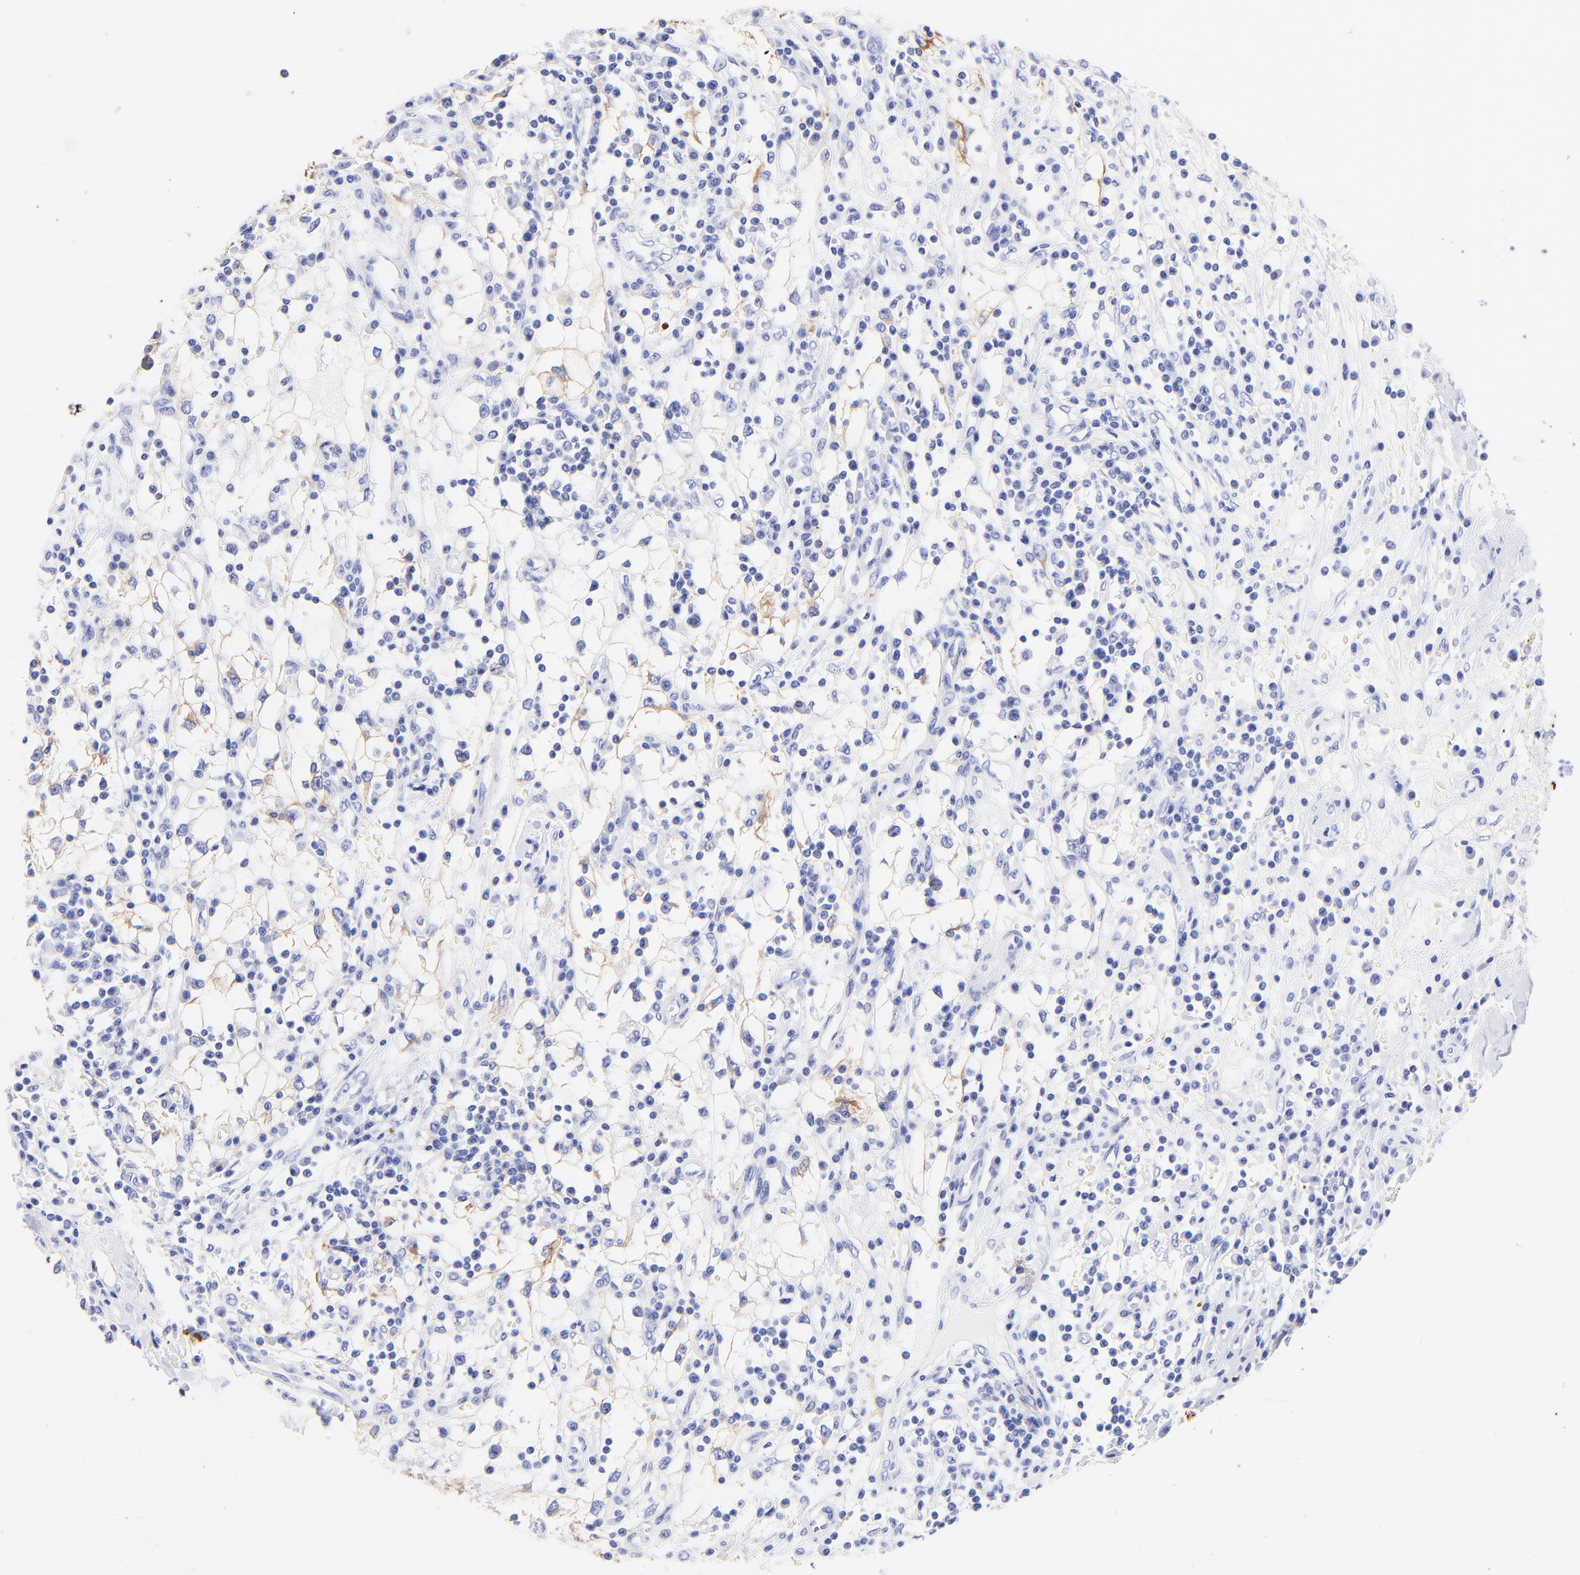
{"staining": {"intensity": "negative", "quantity": "none", "location": "none"}, "tissue": "renal cancer", "cell_type": "Tumor cells", "image_type": "cancer", "snomed": [{"axis": "morphology", "description": "Adenocarcinoma, NOS"}, {"axis": "topography", "description": "Kidney"}], "caption": "High power microscopy photomicrograph of an immunohistochemistry (IHC) micrograph of renal adenocarcinoma, revealing no significant positivity in tumor cells.", "gene": "KRT19", "patient": {"sex": "male", "age": 82}}